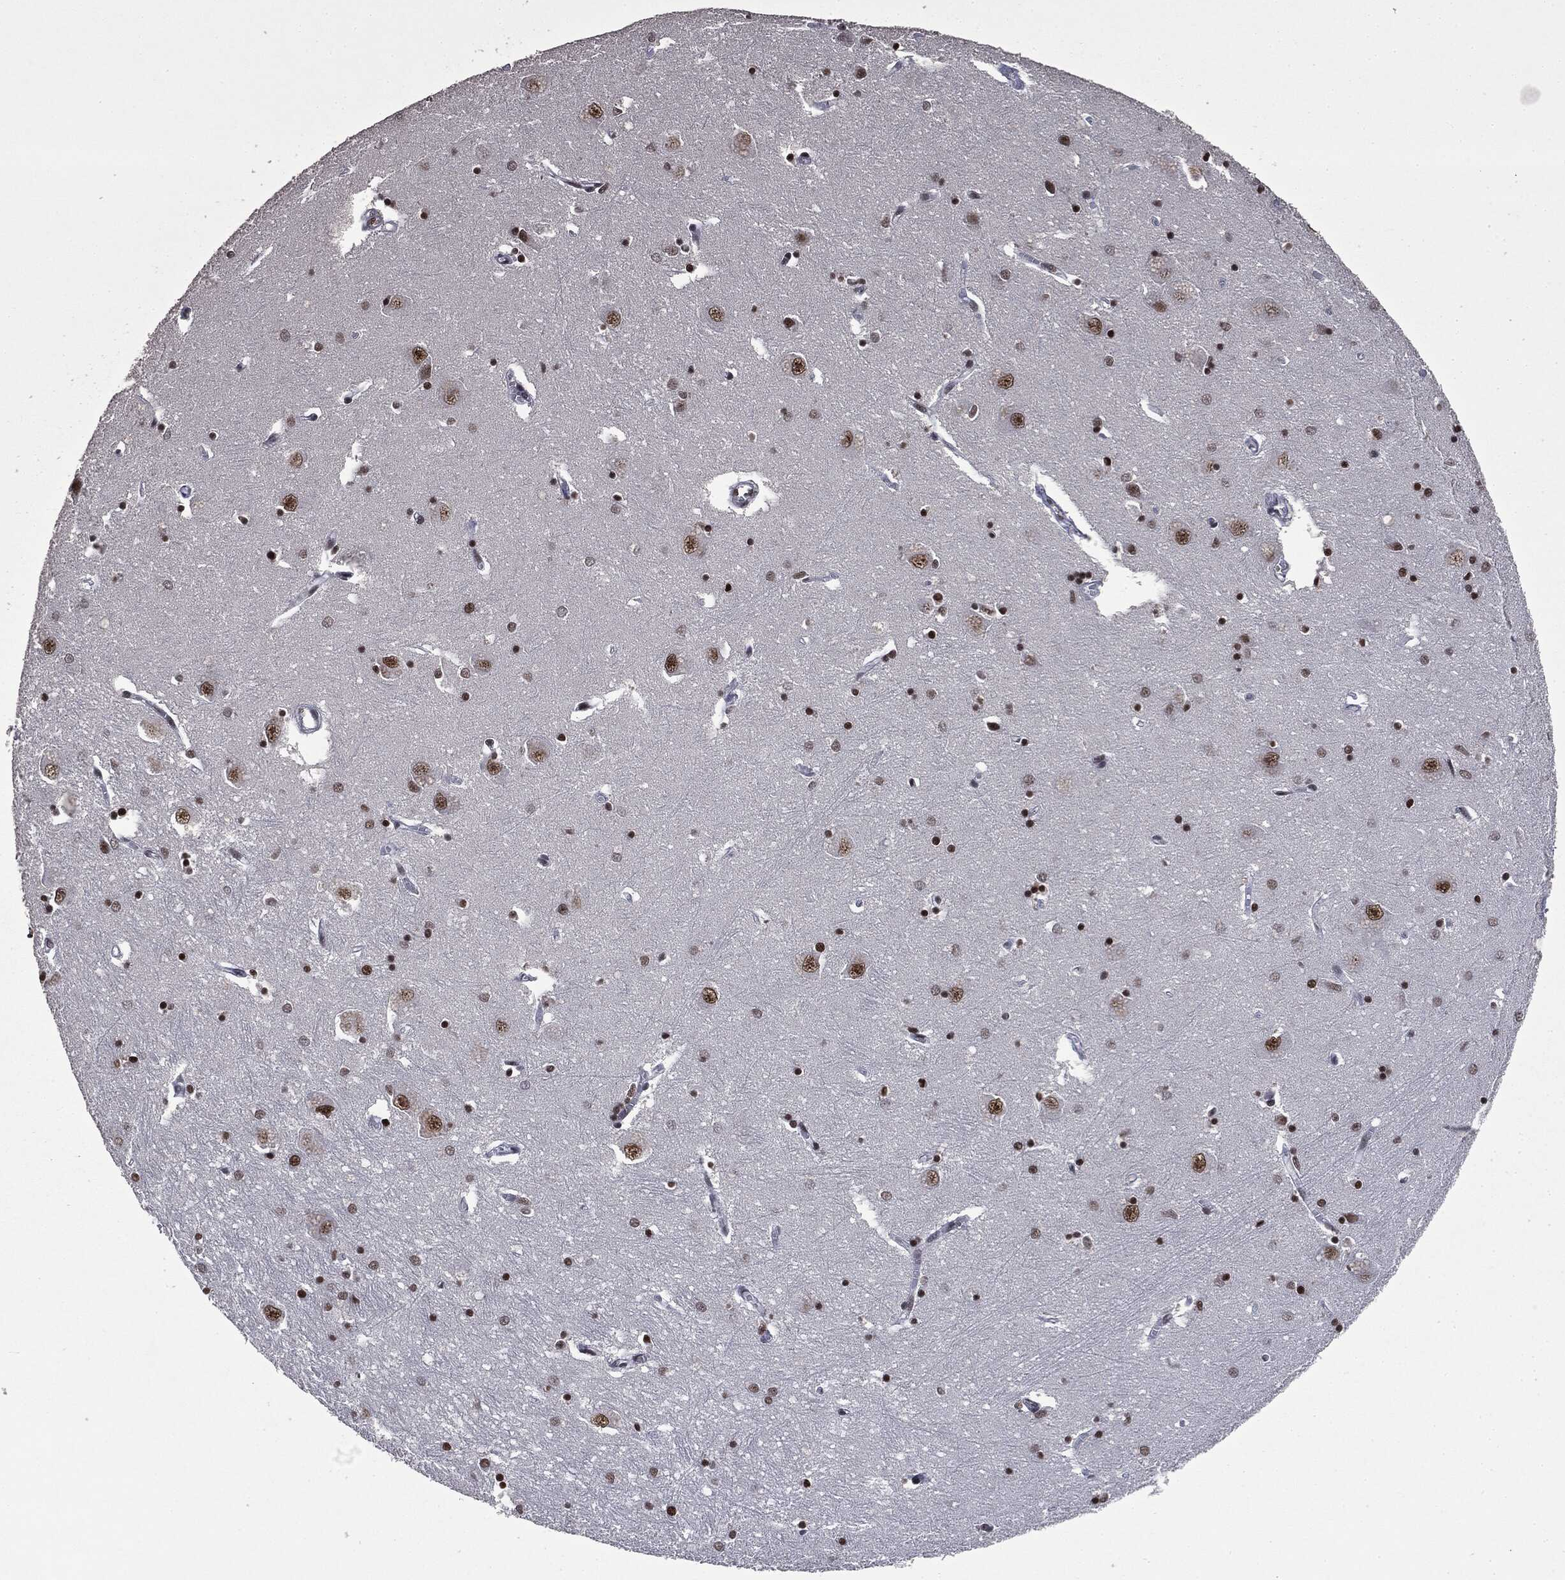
{"staining": {"intensity": "strong", "quantity": ">75%", "location": "nuclear"}, "tissue": "caudate", "cell_type": "Glial cells", "image_type": "normal", "snomed": [{"axis": "morphology", "description": "Normal tissue, NOS"}, {"axis": "topography", "description": "Lateral ventricle wall"}], "caption": "Immunohistochemistry (IHC) image of normal caudate stained for a protein (brown), which displays high levels of strong nuclear expression in approximately >75% of glial cells.", "gene": "MSH2", "patient": {"sex": "male", "age": 54}}